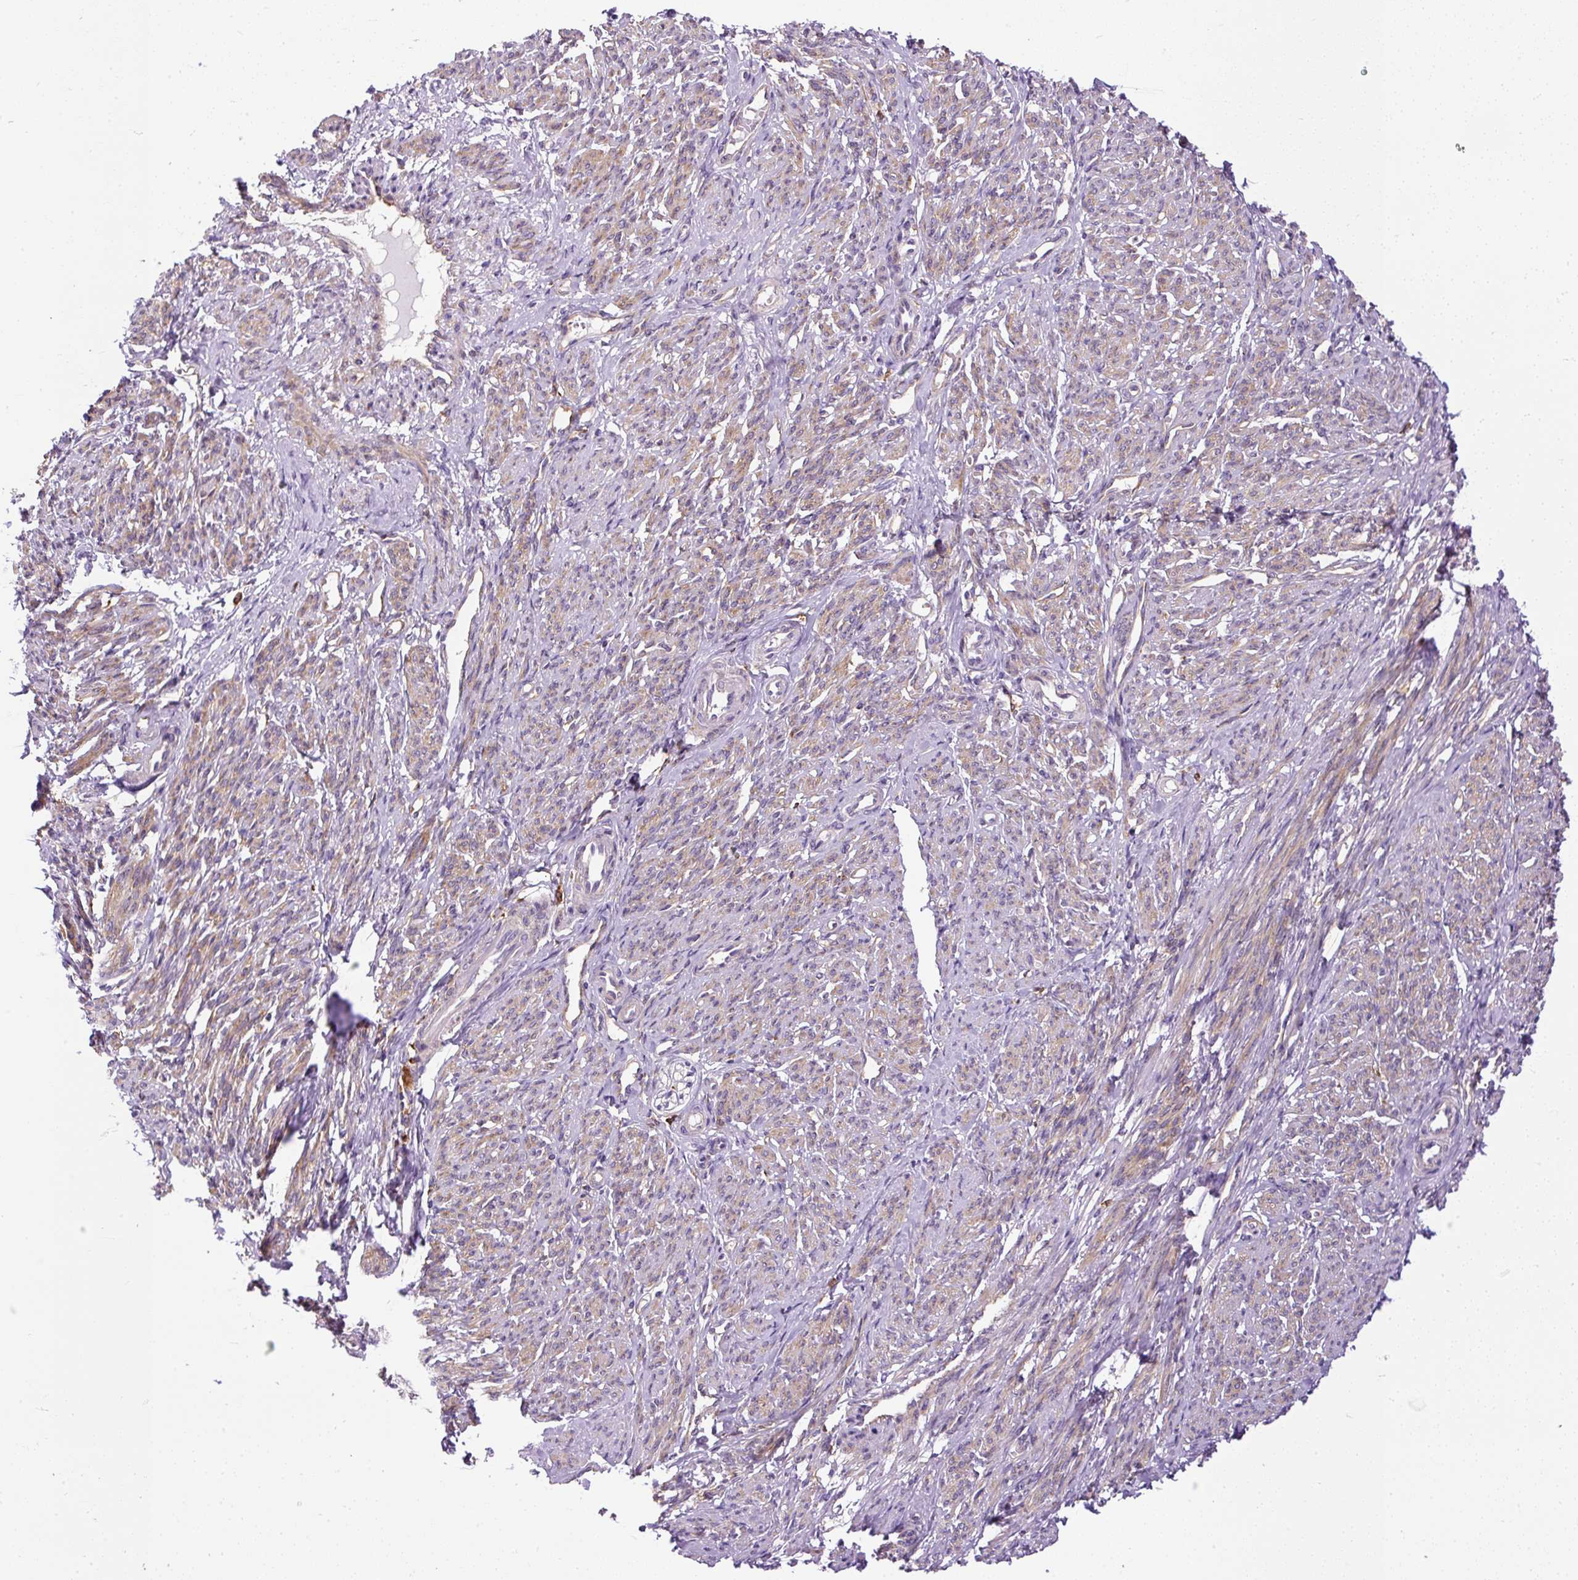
{"staining": {"intensity": "moderate", "quantity": "25%-75%", "location": "cytoplasmic/membranous"}, "tissue": "smooth muscle", "cell_type": "Smooth muscle cells", "image_type": "normal", "snomed": [{"axis": "morphology", "description": "Normal tissue, NOS"}, {"axis": "topography", "description": "Smooth muscle"}], "caption": "Immunohistochemical staining of normal smooth muscle exhibits moderate cytoplasmic/membranous protein staining in approximately 25%-75% of smooth muscle cells.", "gene": "MAP1S", "patient": {"sex": "female", "age": 65}}